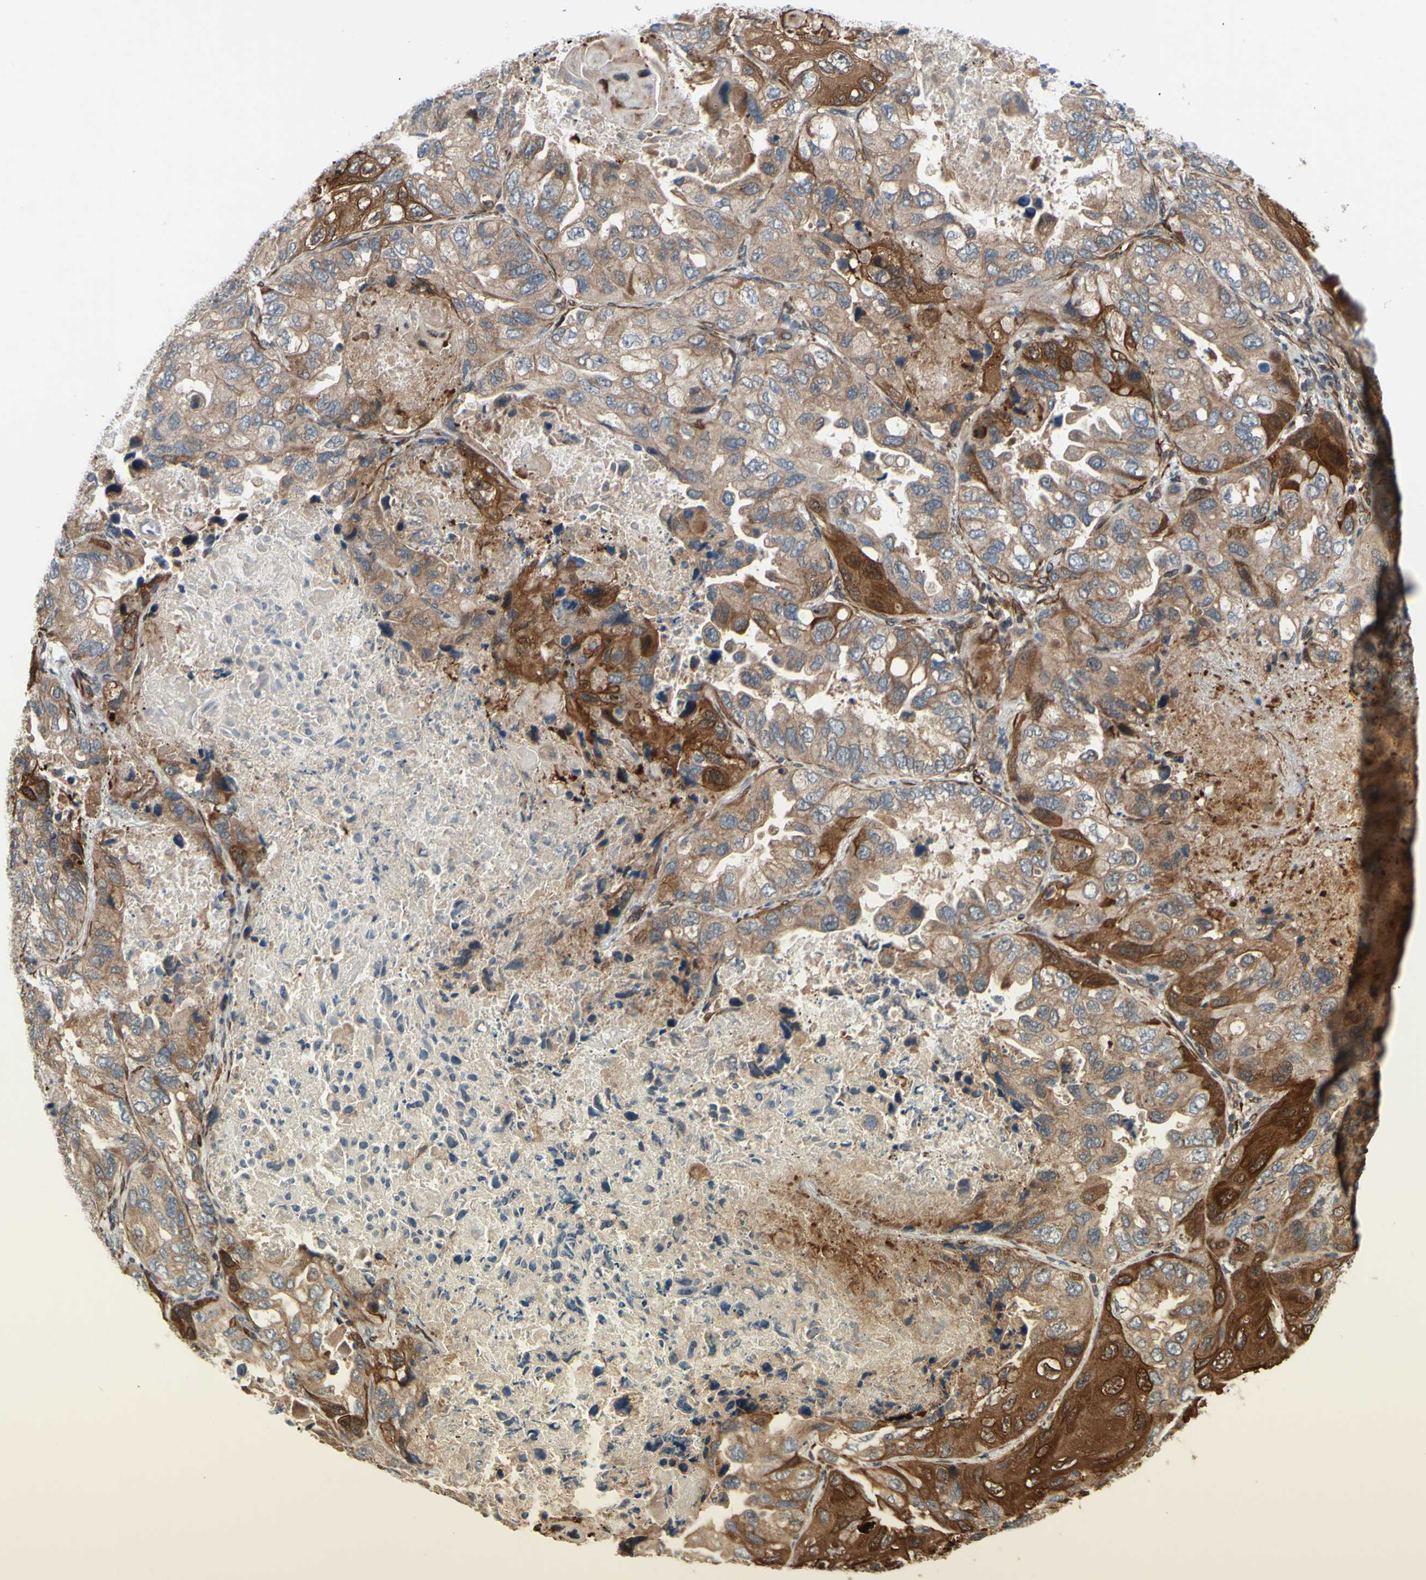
{"staining": {"intensity": "moderate", "quantity": ">75%", "location": "cytoplasmic/membranous"}, "tissue": "lung cancer", "cell_type": "Tumor cells", "image_type": "cancer", "snomed": [{"axis": "morphology", "description": "Squamous cell carcinoma, NOS"}, {"axis": "topography", "description": "Lung"}], "caption": "Immunohistochemical staining of lung squamous cell carcinoma reveals medium levels of moderate cytoplasmic/membranous protein expression in approximately >75% of tumor cells. The staining was performed using DAB (3,3'-diaminobenzidine) to visualize the protein expression in brown, while the nuclei were stained in blue with hematoxylin (Magnification: 20x).", "gene": "PRAF2", "patient": {"sex": "female", "age": 73}}